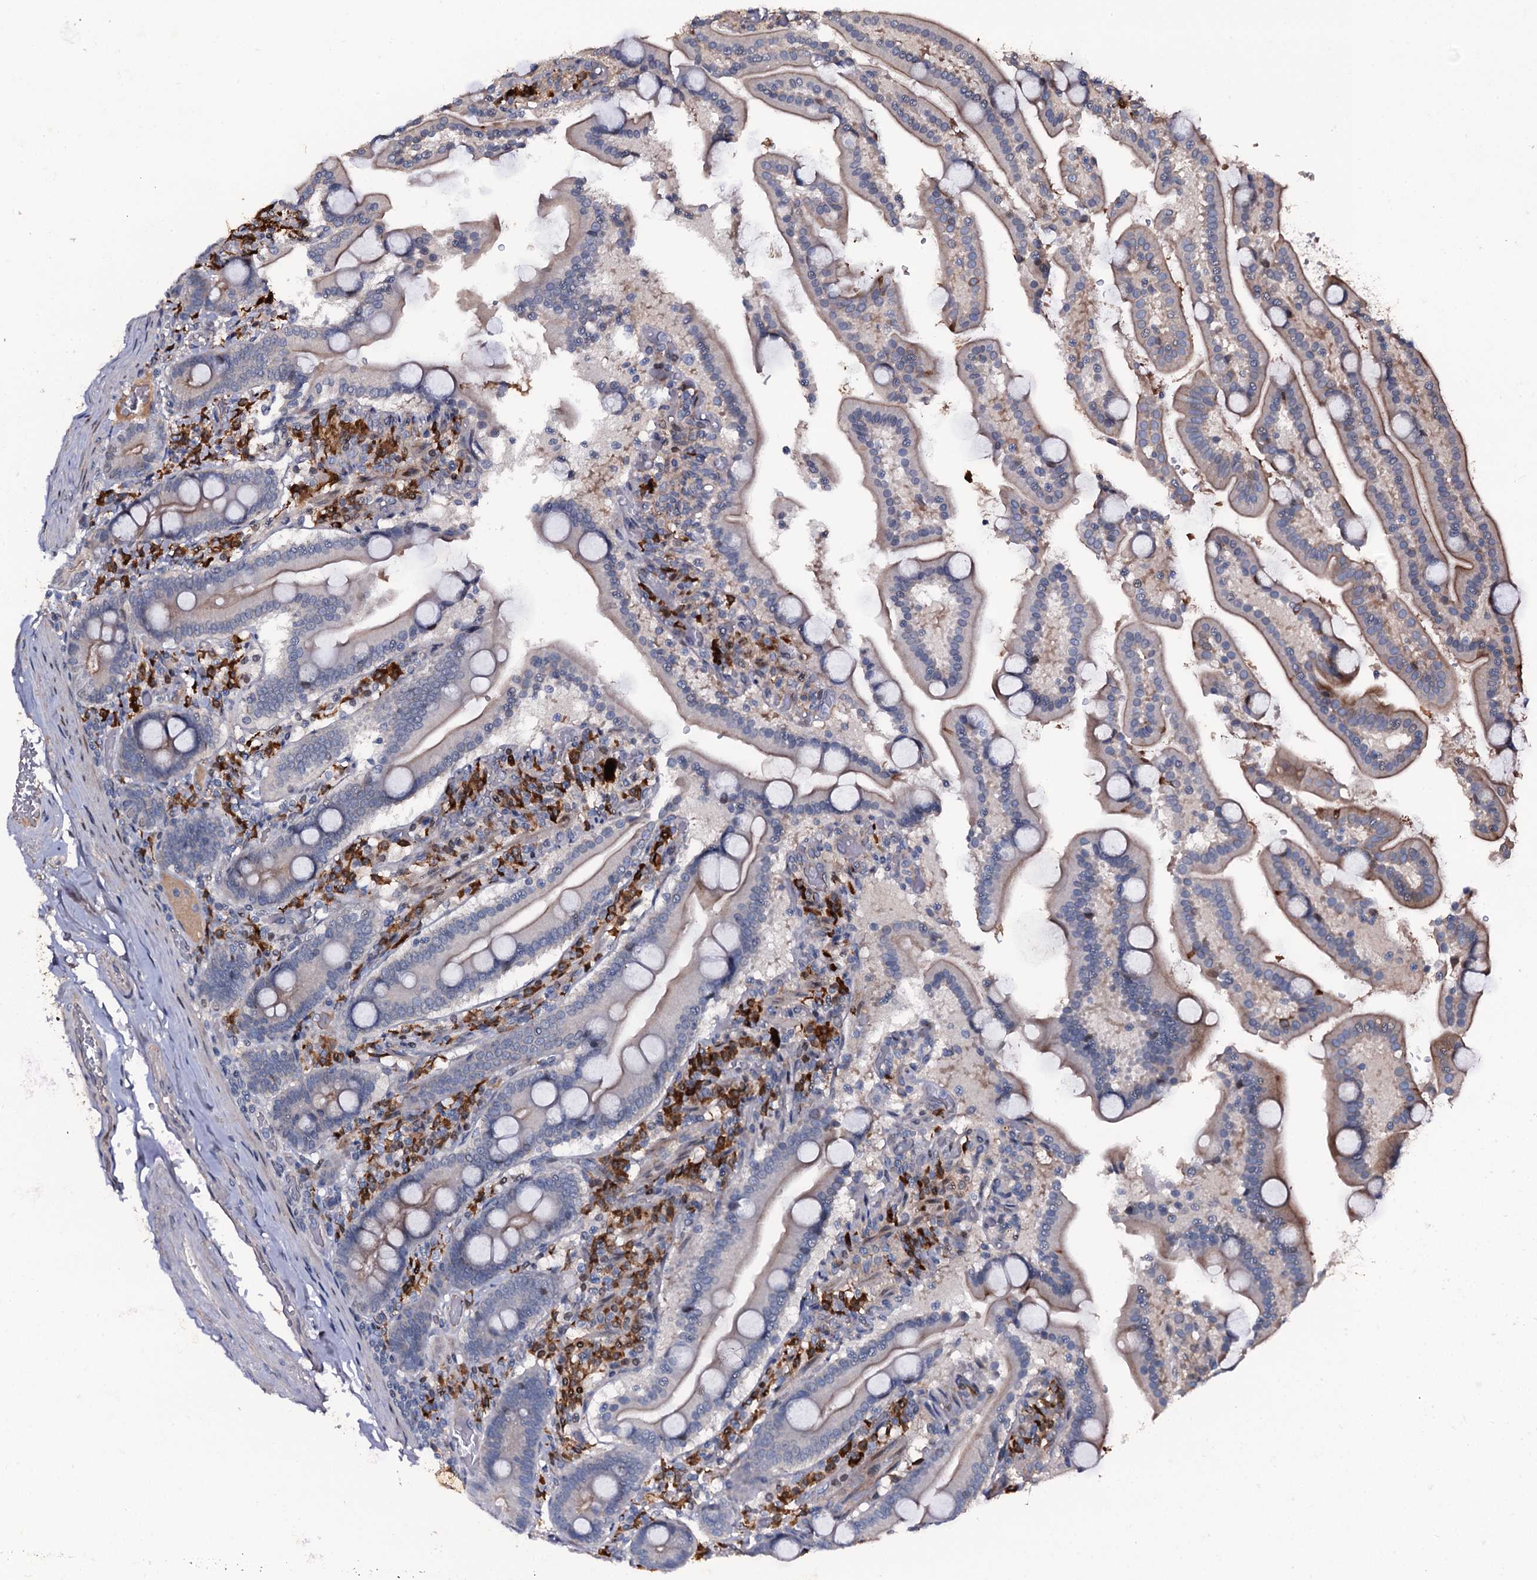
{"staining": {"intensity": "moderate", "quantity": "<25%", "location": "cytoplasmic/membranous"}, "tissue": "duodenum", "cell_type": "Glandular cells", "image_type": "normal", "snomed": [{"axis": "morphology", "description": "Normal tissue, NOS"}, {"axis": "topography", "description": "Duodenum"}], "caption": "IHC of benign duodenum demonstrates low levels of moderate cytoplasmic/membranous expression in about <25% of glandular cells. Nuclei are stained in blue.", "gene": "LYG2", "patient": {"sex": "male", "age": 55}}